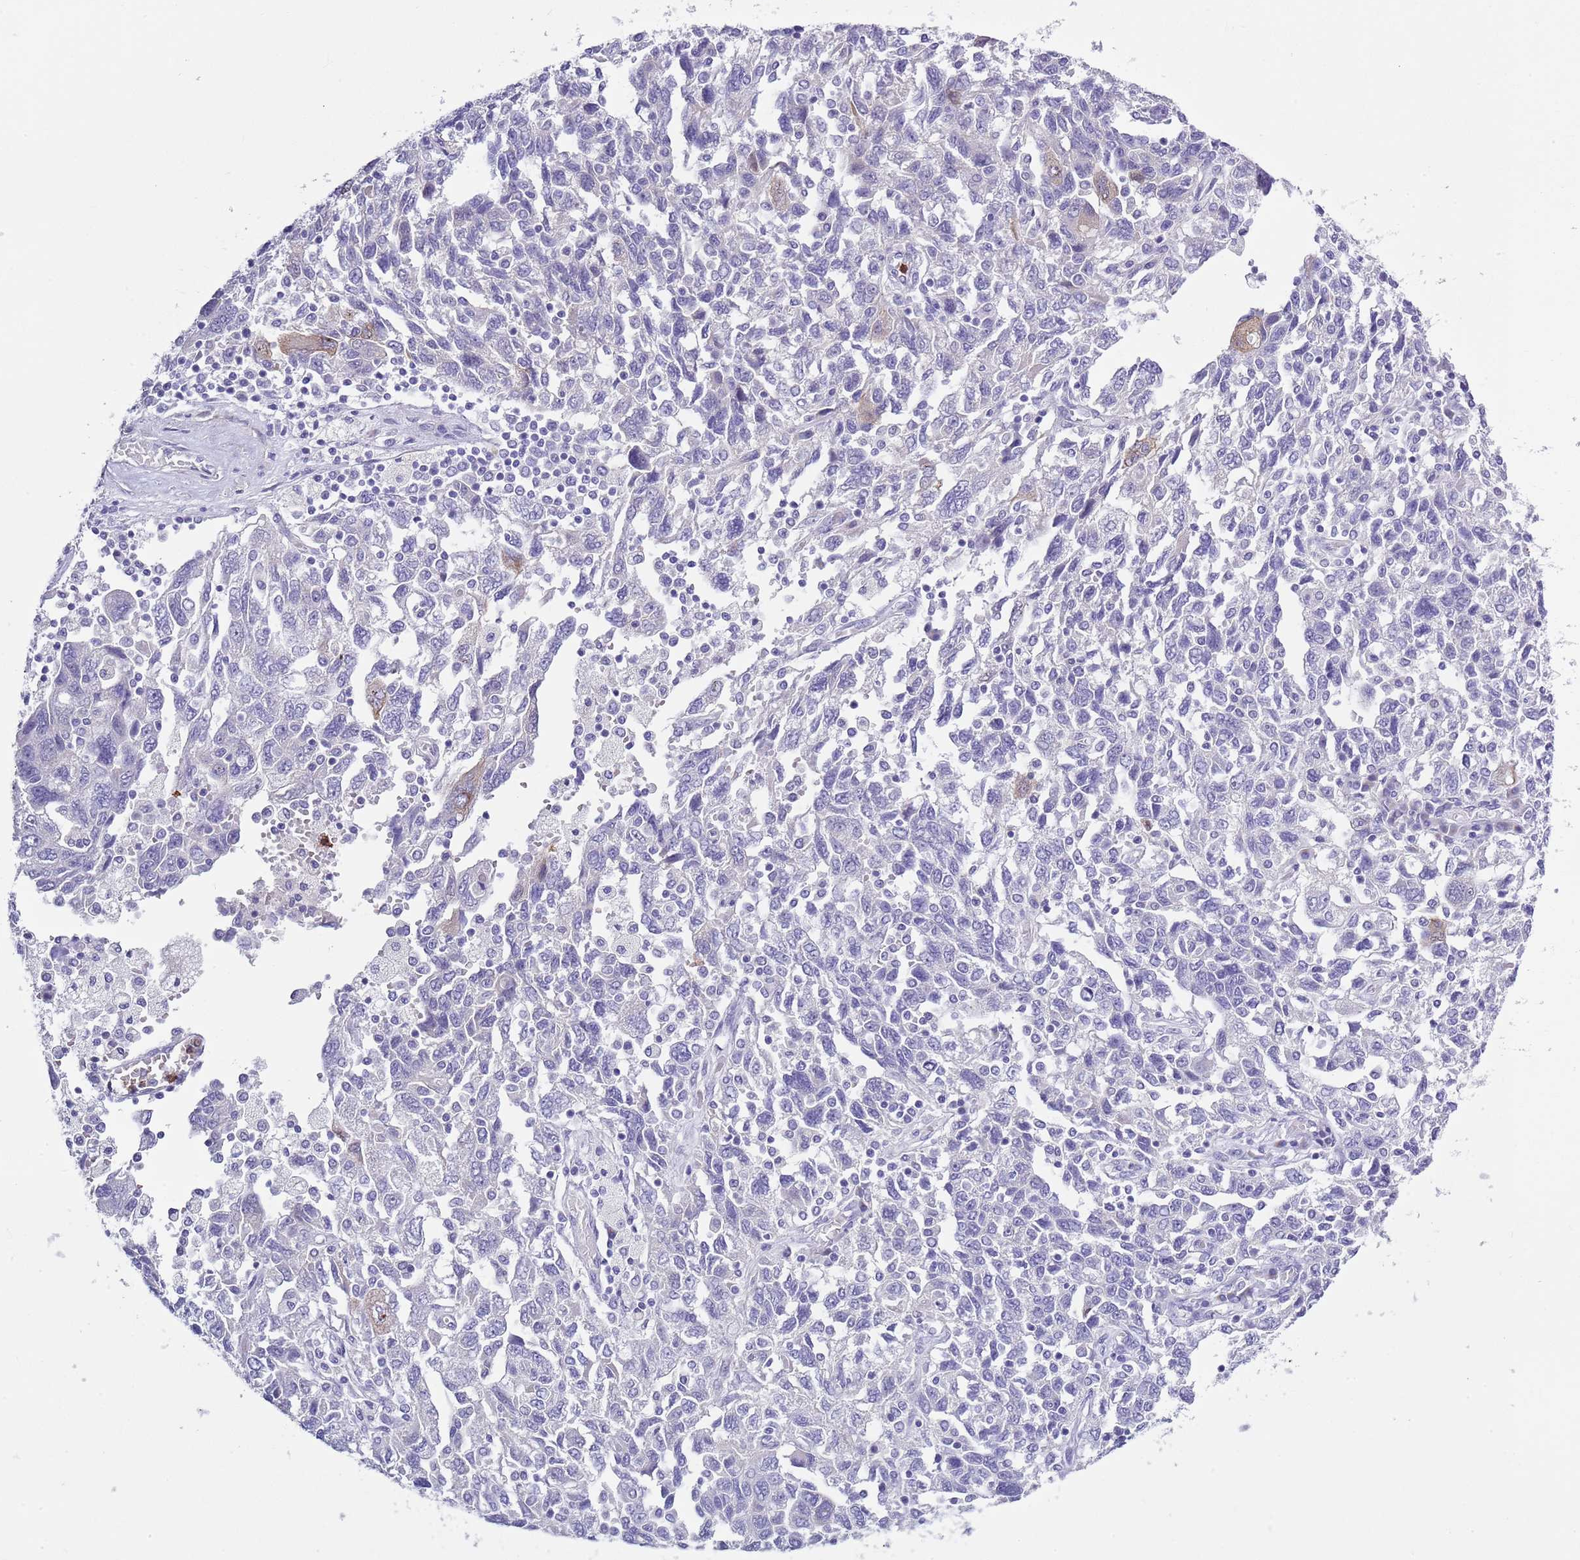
{"staining": {"intensity": "negative", "quantity": "none", "location": "none"}, "tissue": "ovarian cancer", "cell_type": "Tumor cells", "image_type": "cancer", "snomed": [{"axis": "morphology", "description": "Carcinoma, NOS"}, {"axis": "morphology", "description": "Cystadenocarcinoma, serous, NOS"}, {"axis": "topography", "description": "Ovary"}], "caption": "High power microscopy histopathology image of an immunohistochemistry photomicrograph of ovarian cancer, revealing no significant staining in tumor cells. (DAB immunohistochemistry, high magnification).", "gene": "ZFP2", "patient": {"sex": "female", "age": 69}}